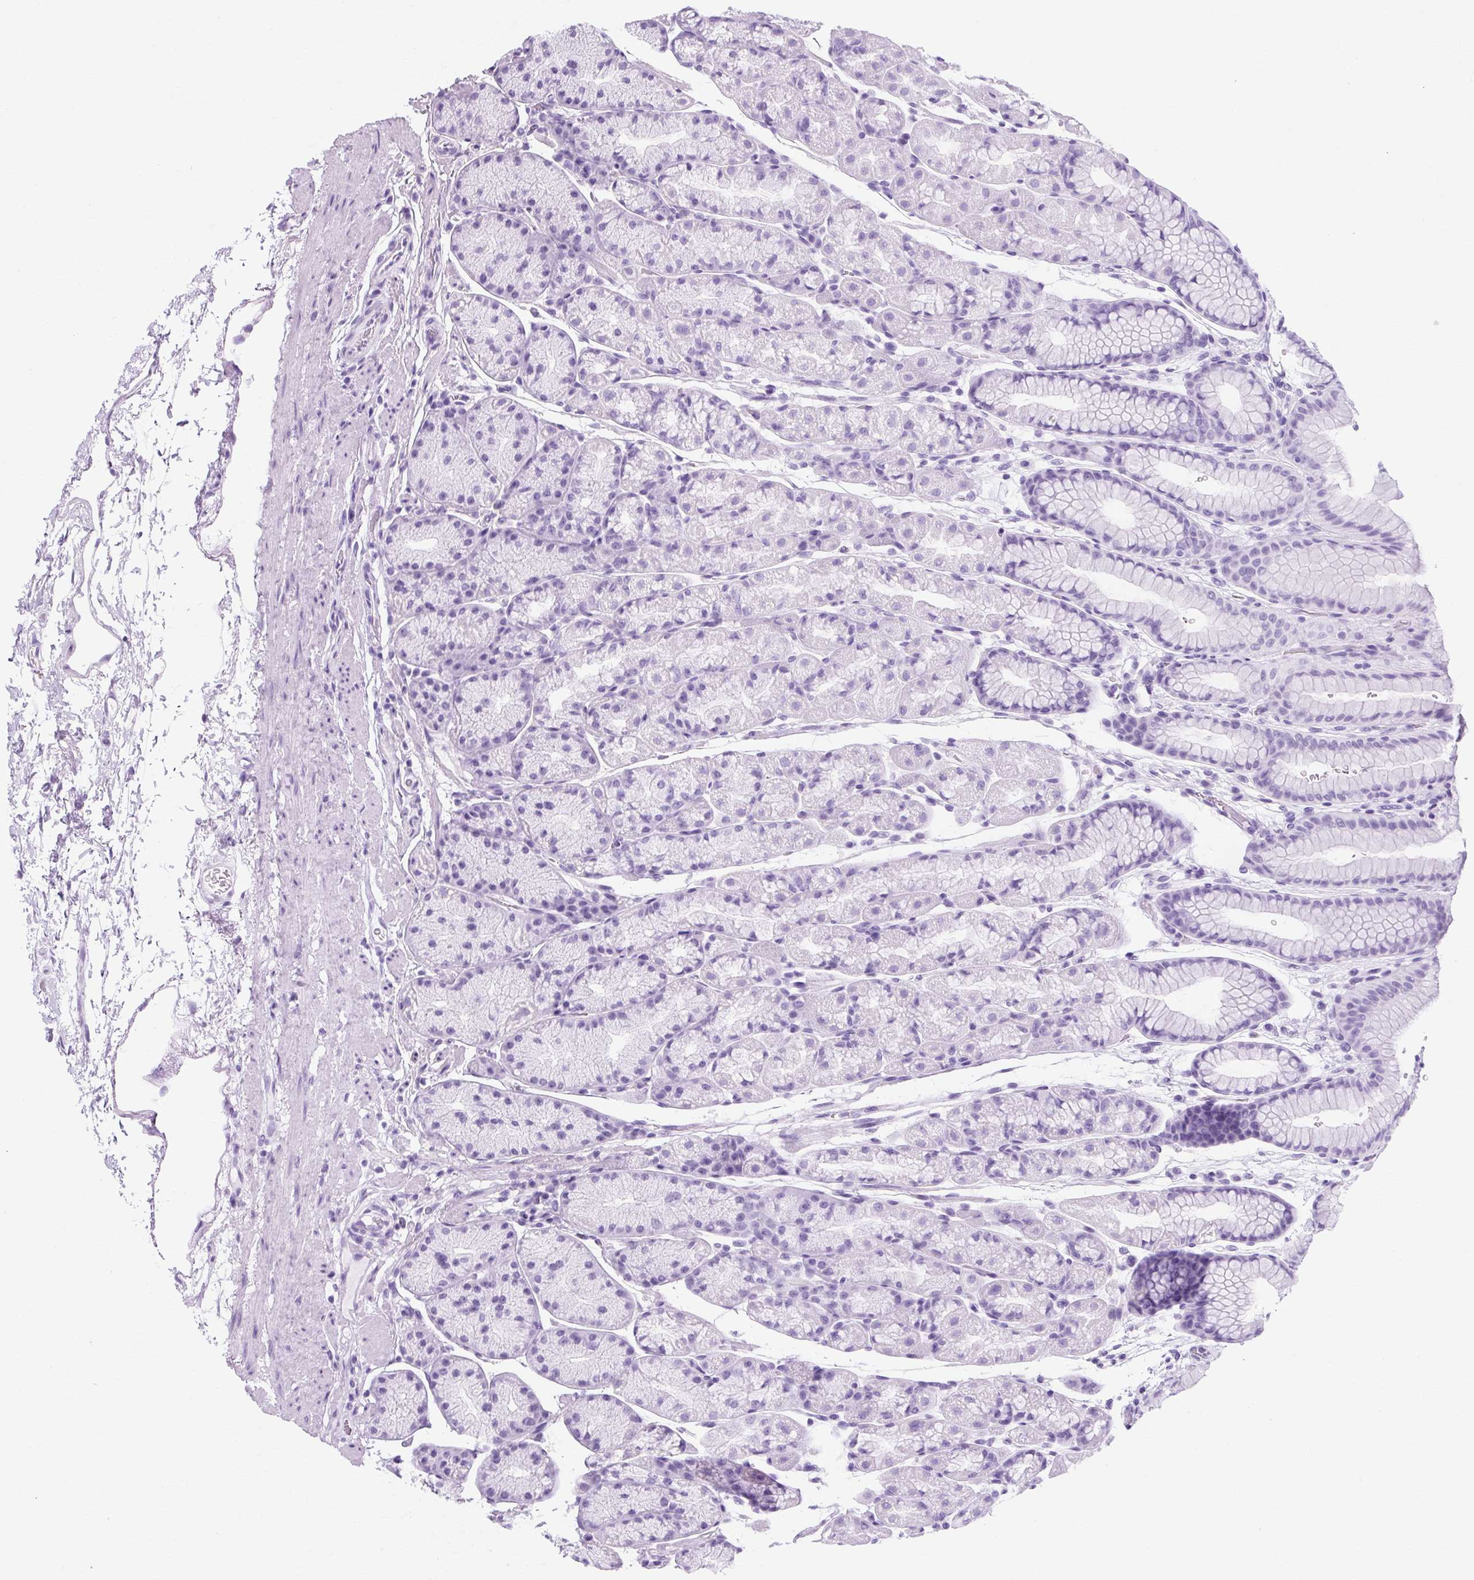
{"staining": {"intensity": "negative", "quantity": "none", "location": "none"}, "tissue": "stomach", "cell_type": "Glandular cells", "image_type": "normal", "snomed": [{"axis": "morphology", "description": "Normal tissue, NOS"}, {"axis": "topography", "description": "Stomach, lower"}], "caption": "DAB immunohistochemical staining of benign stomach demonstrates no significant positivity in glandular cells. The staining was performed using DAB (3,3'-diaminobenzidine) to visualize the protein expression in brown, while the nuclei were stained in blue with hematoxylin (Magnification: 20x).", "gene": "TMEM89", "patient": {"sex": "male", "age": 67}}